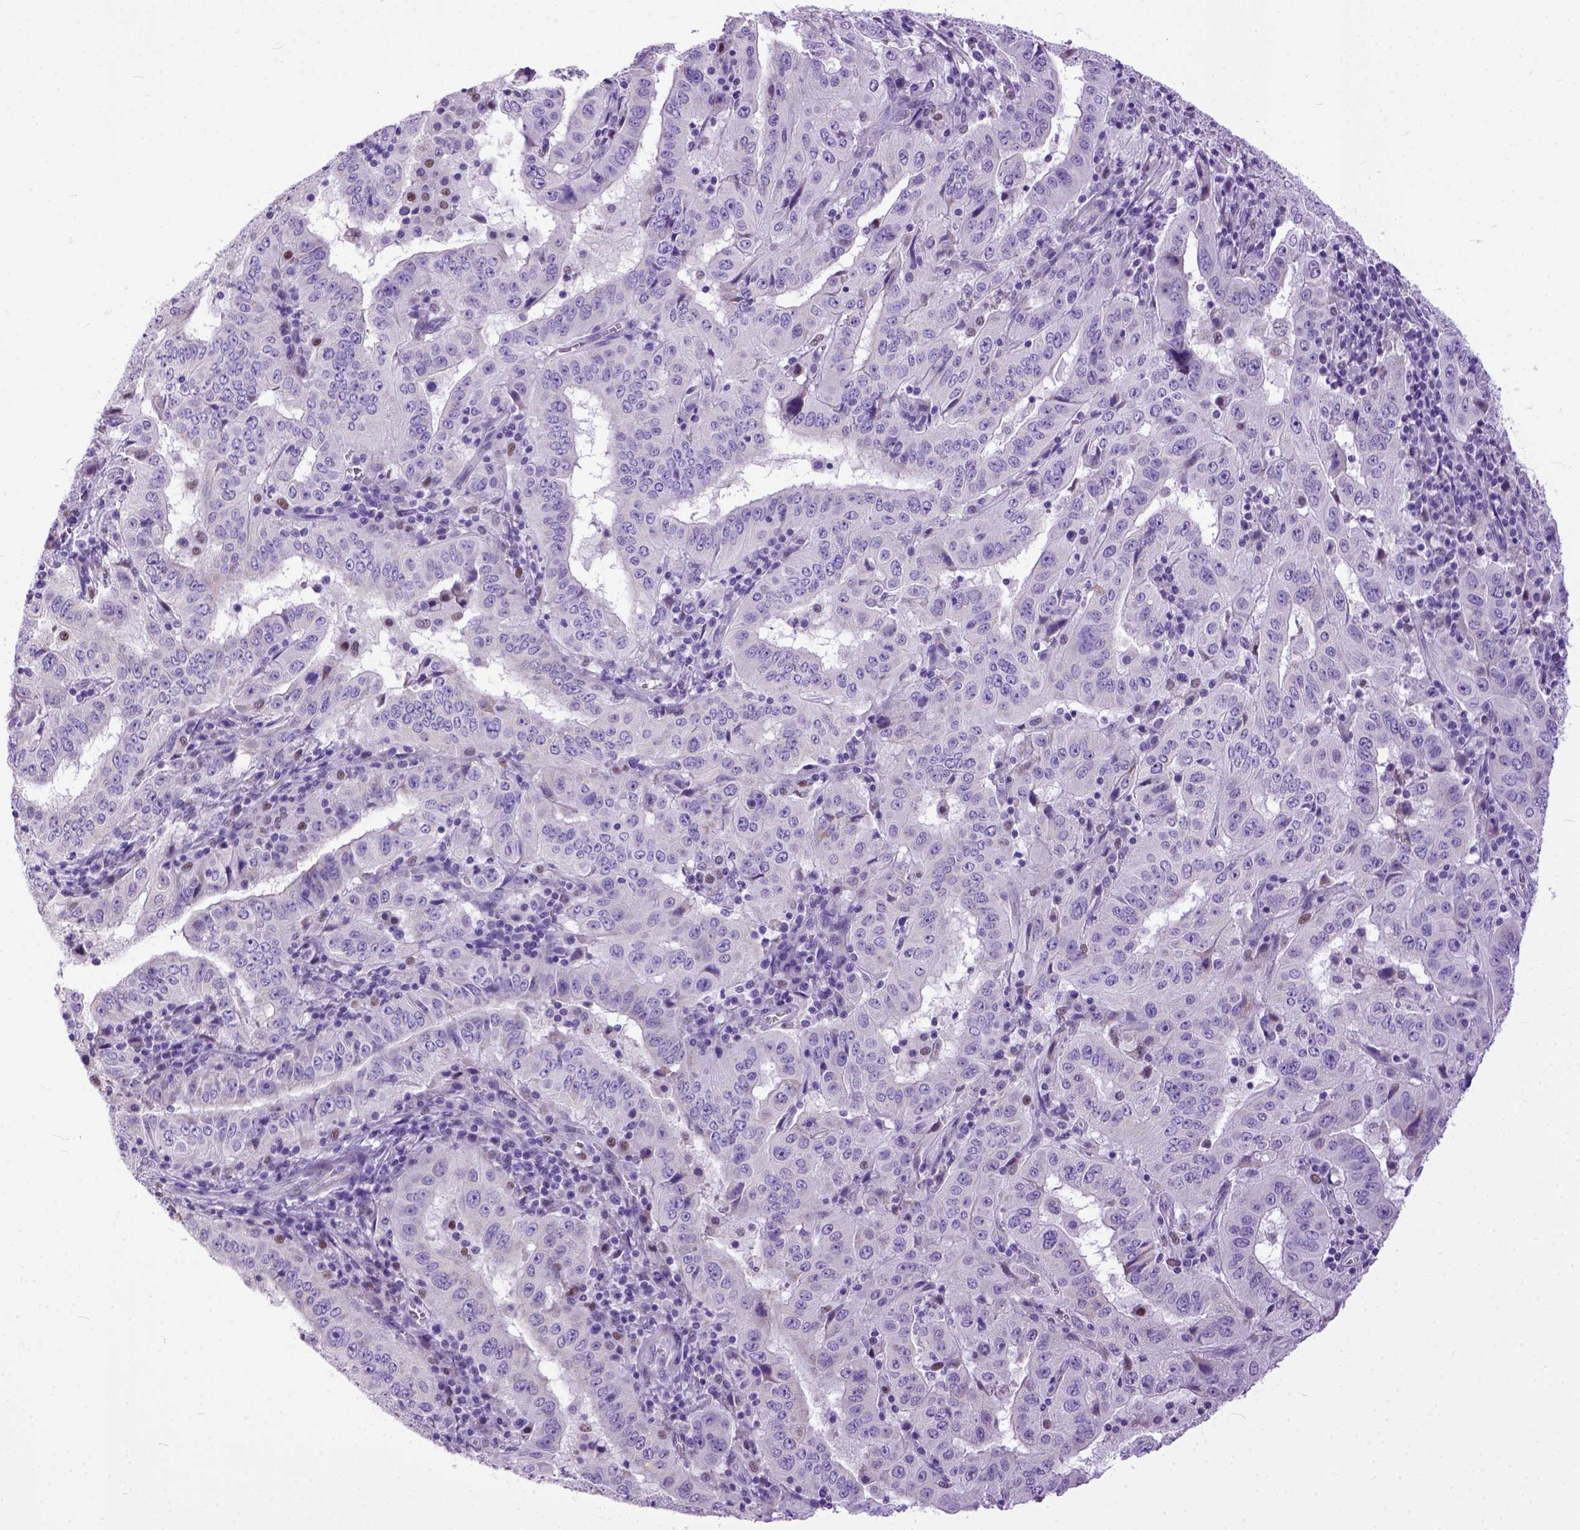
{"staining": {"intensity": "negative", "quantity": "none", "location": "none"}, "tissue": "pancreatic cancer", "cell_type": "Tumor cells", "image_type": "cancer", "snomed": [{"axis": "morphology", "description": "Adenocarcinoma, NOS"}, {"axis": "topography", "description": "Pancreas"}], "caption": "Protein analysis of pancreatic cancer (adenocarcinoma) displays no significant positivity in tumor cells.", "gene": "CRB1", "patient": {"sex": "male", "age": 63}}